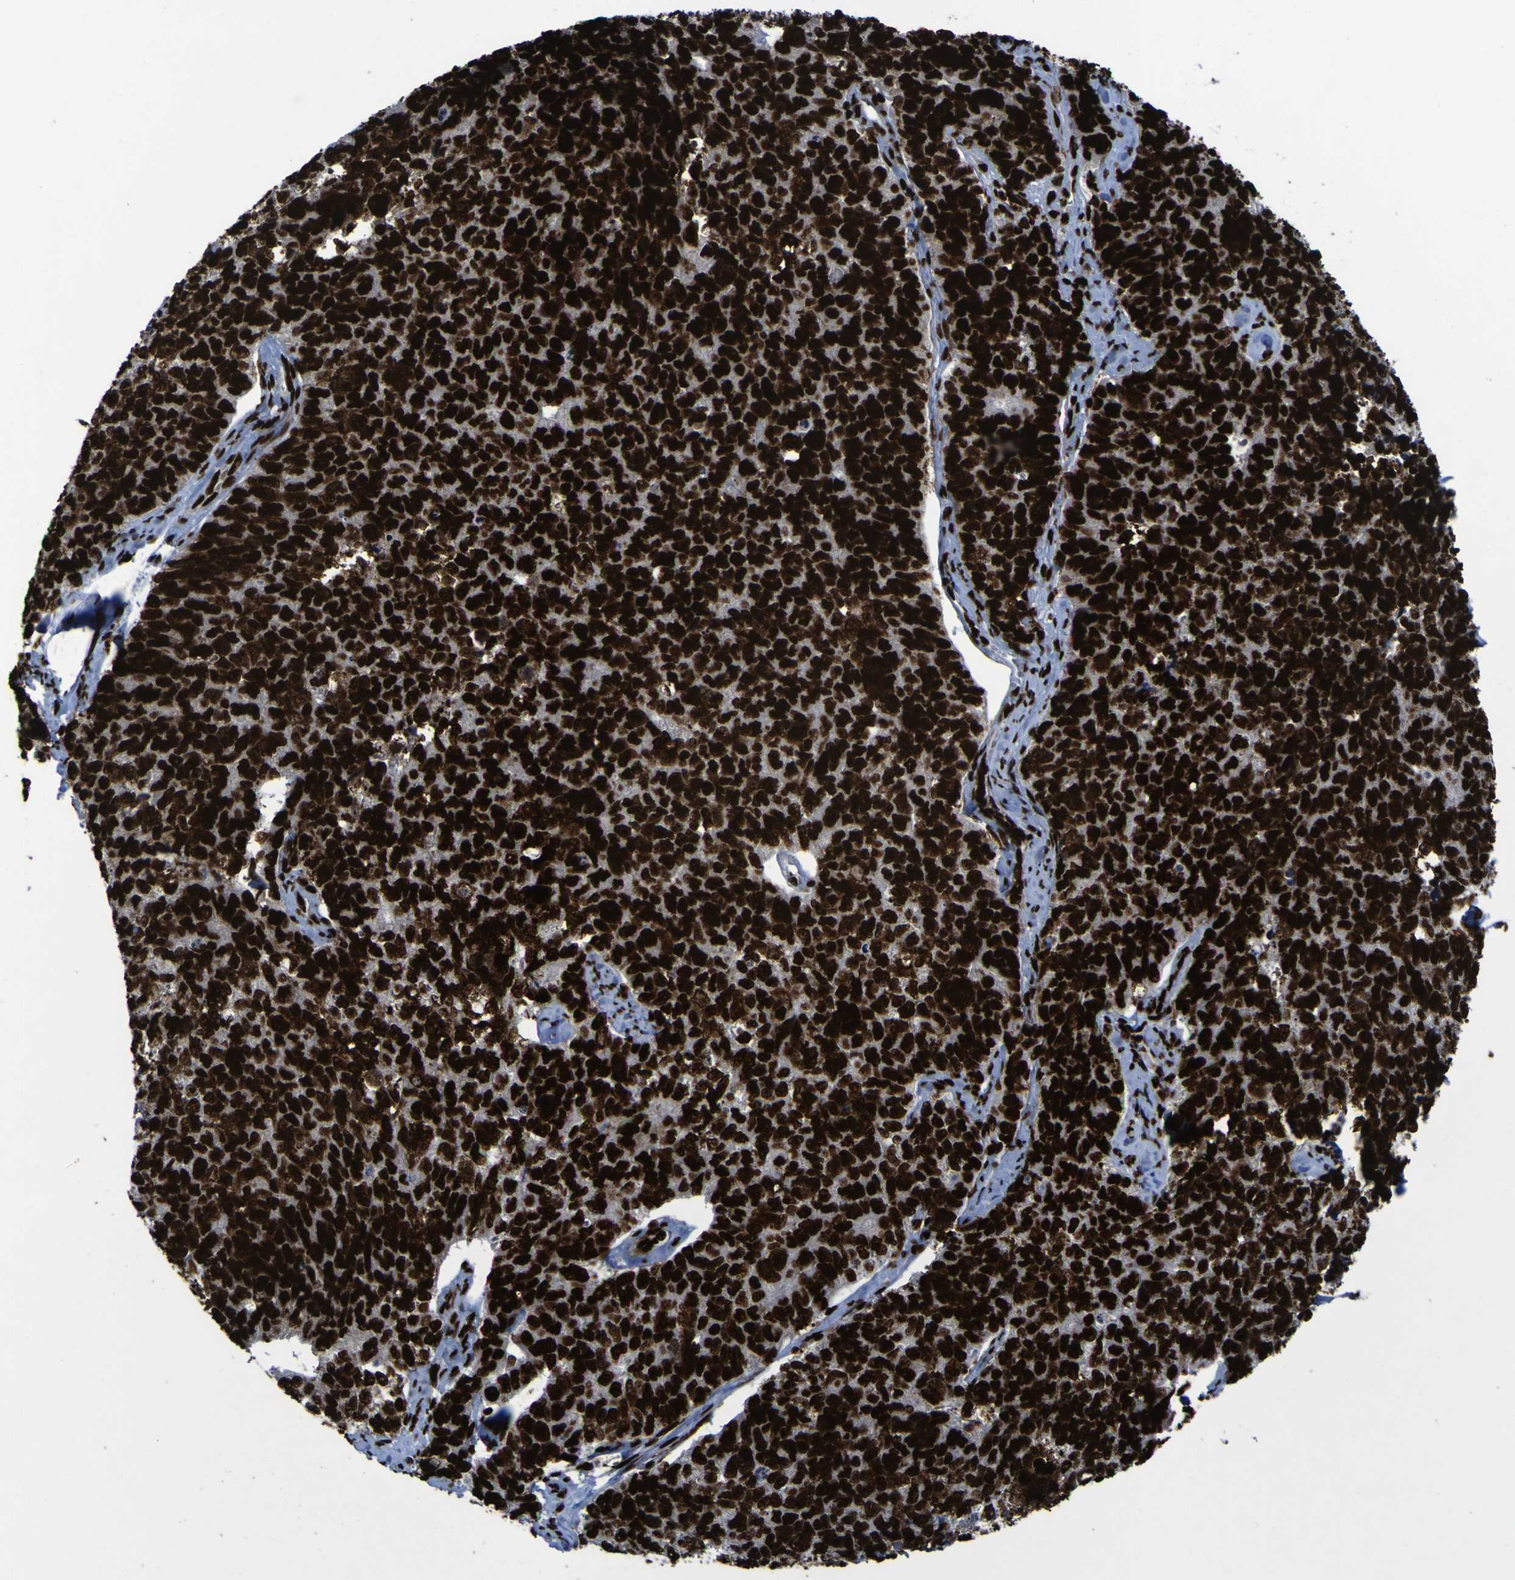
{"staining": {"intensity": "strong", "quantity": ">75%", "location": "nuclear"}, "tissue": "cervical cancer", "cell_type": "Tumor cells", "image_type": "cancer", "snomed": [{"axis": "morphology", "description": "Squamous cell carcinoma, NOS"}, {"axis": "topography", "description": "Cervix"}], "caption": "Brown immunohistochemical staining in human cervical cancer (squamous cell carcinoma) demonstrates strong nuclear expression in about >75% of tumor cells.", "gene": "NPM1", "patient": {"sex": "female", "age": 63}}